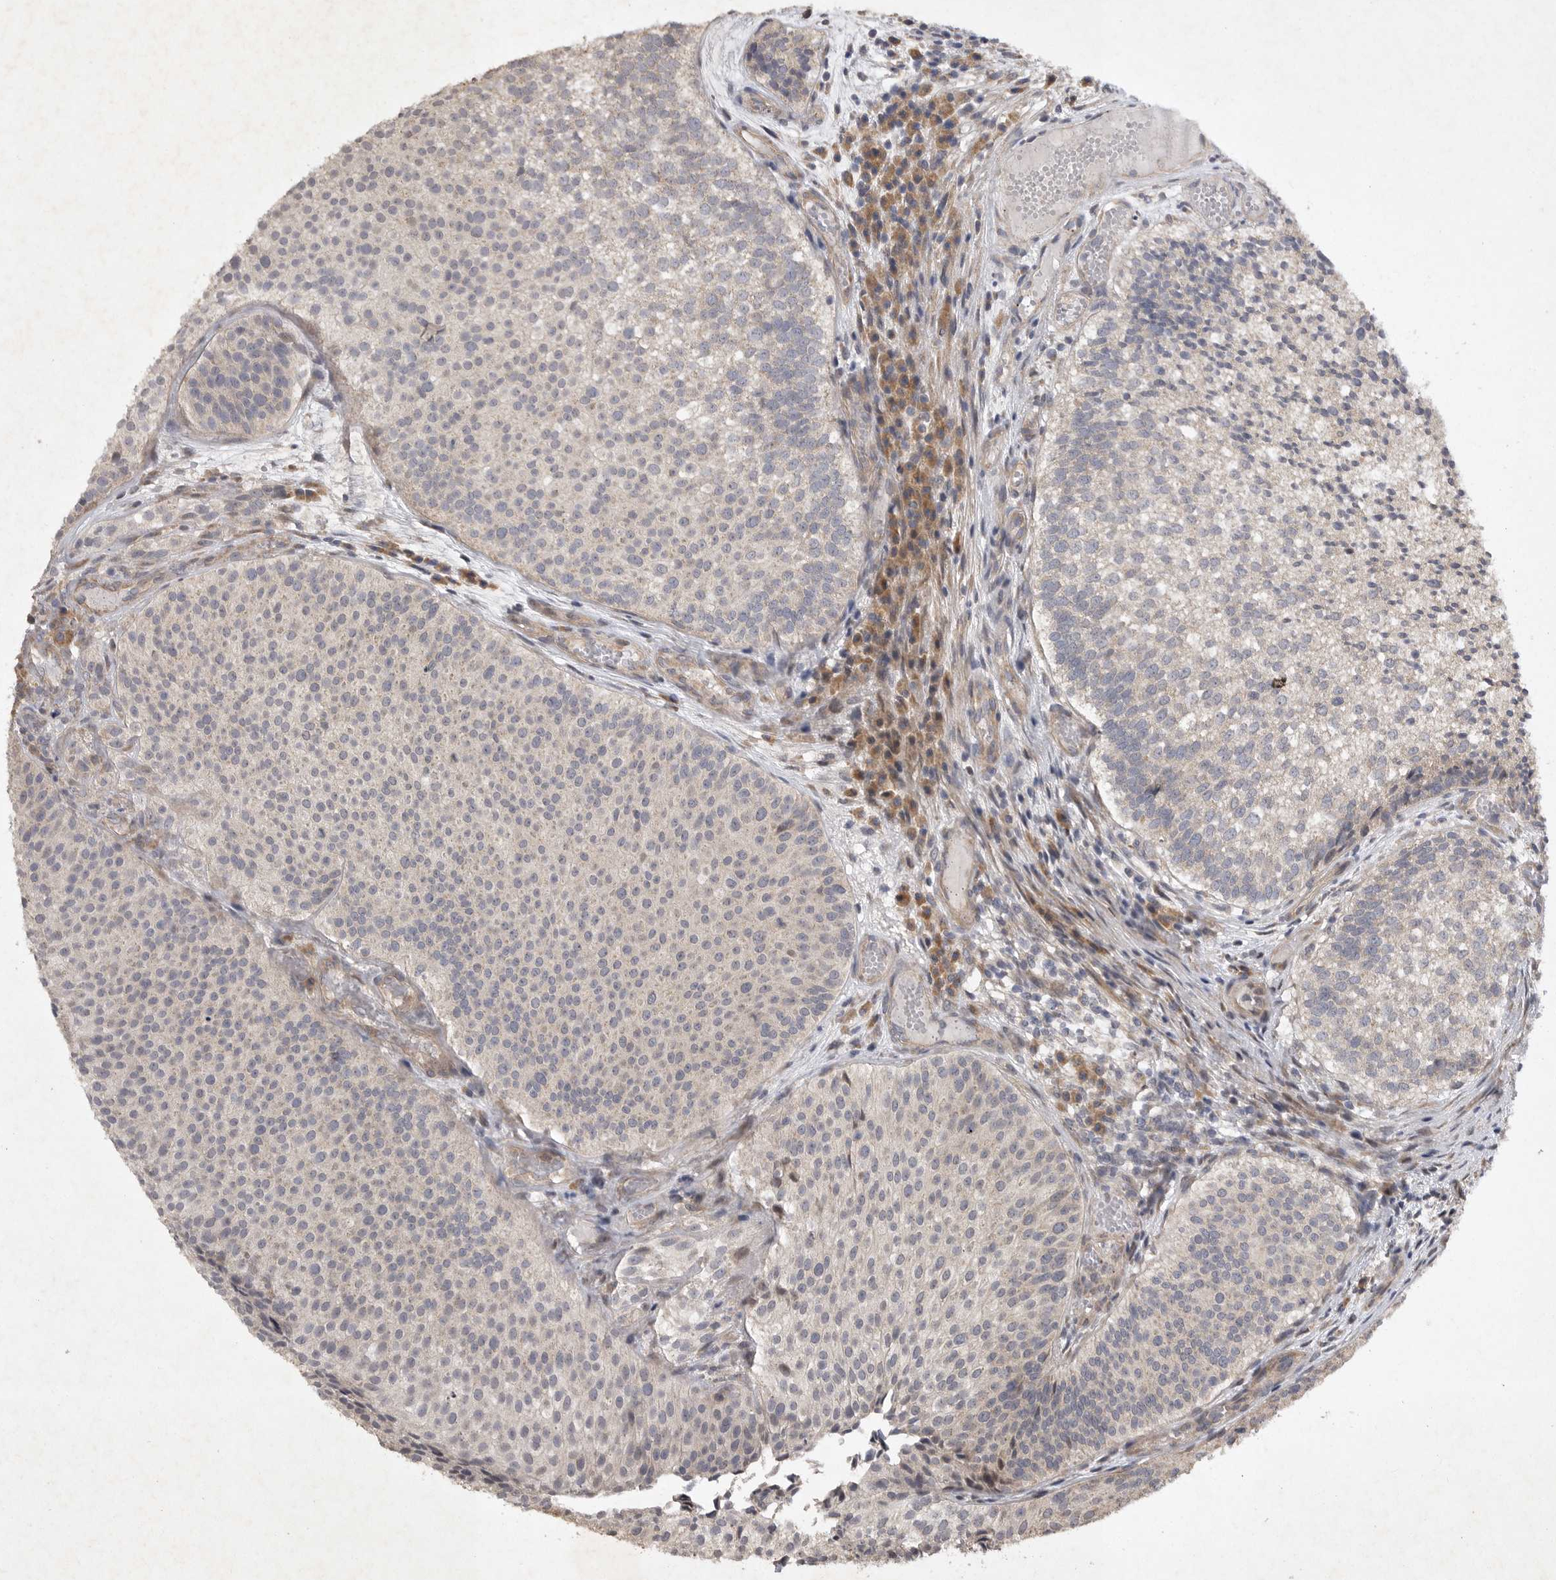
{"staining": {"intensity": "negative", "quantity": "none", "location": "none"}, "tissue": "urothelial cancer", "cell_type": "Tumor cells", "image_type": "cancer", "snomed": [{"axis": "morphology", "description": "Urothelial carcinoma, Low grade"}, {"axis": "topography", "description": "Urinary bladder"}], "caption": "A histopathology image of human urothelial cancer is negative for staining in tumor cells. (DAB (3,3'-diaminobenzidine) immunohistochemistry (IHC) visualized using brightfield microscopy, high magnification).", "gene": "EDEM3", "patient": {"sex": "male", "age": 86}}